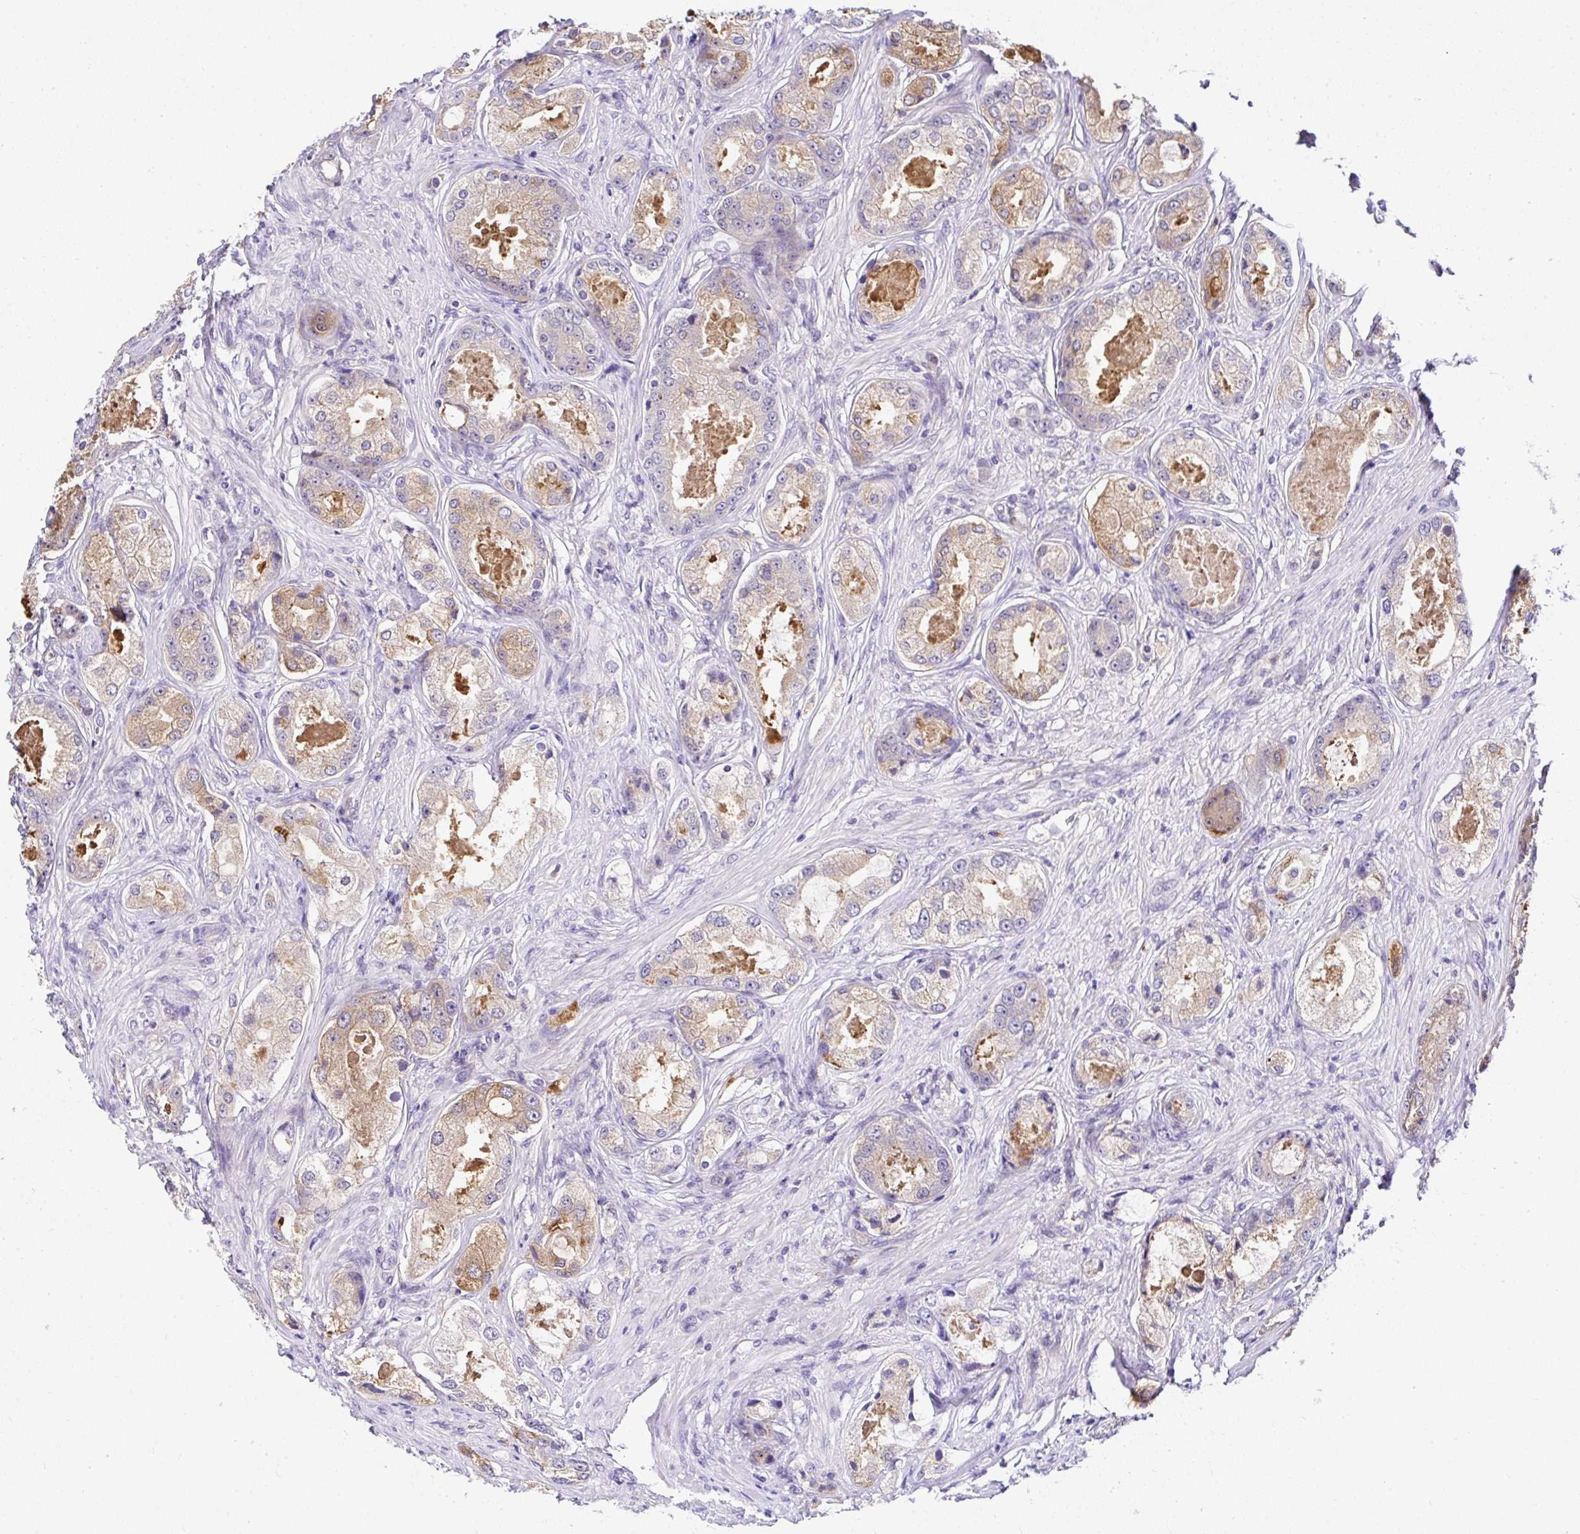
{"staining": {"intensity": "moderate", "quantity": "<25%", "location": "cytoplasmic/membranous"}, "tissue": "prostate cancer", "cell_type": "Tumor cells", "image_type": "cancer", "snomed": [{"axis": "morphology", "description": "Adenocarcinoma, Low grade"}, {"axis": "topography", "description": "Prostate"}], "caption": "This is an image of immunohistochemistry (IHC) staining of prostate adenocarcinoma (low-grade), which shows moderate positivity in the cytoplasmic/membranous of tumor cells.", "gene": "DEPDC5", "patient": {"sex": "male", "age": 68}}